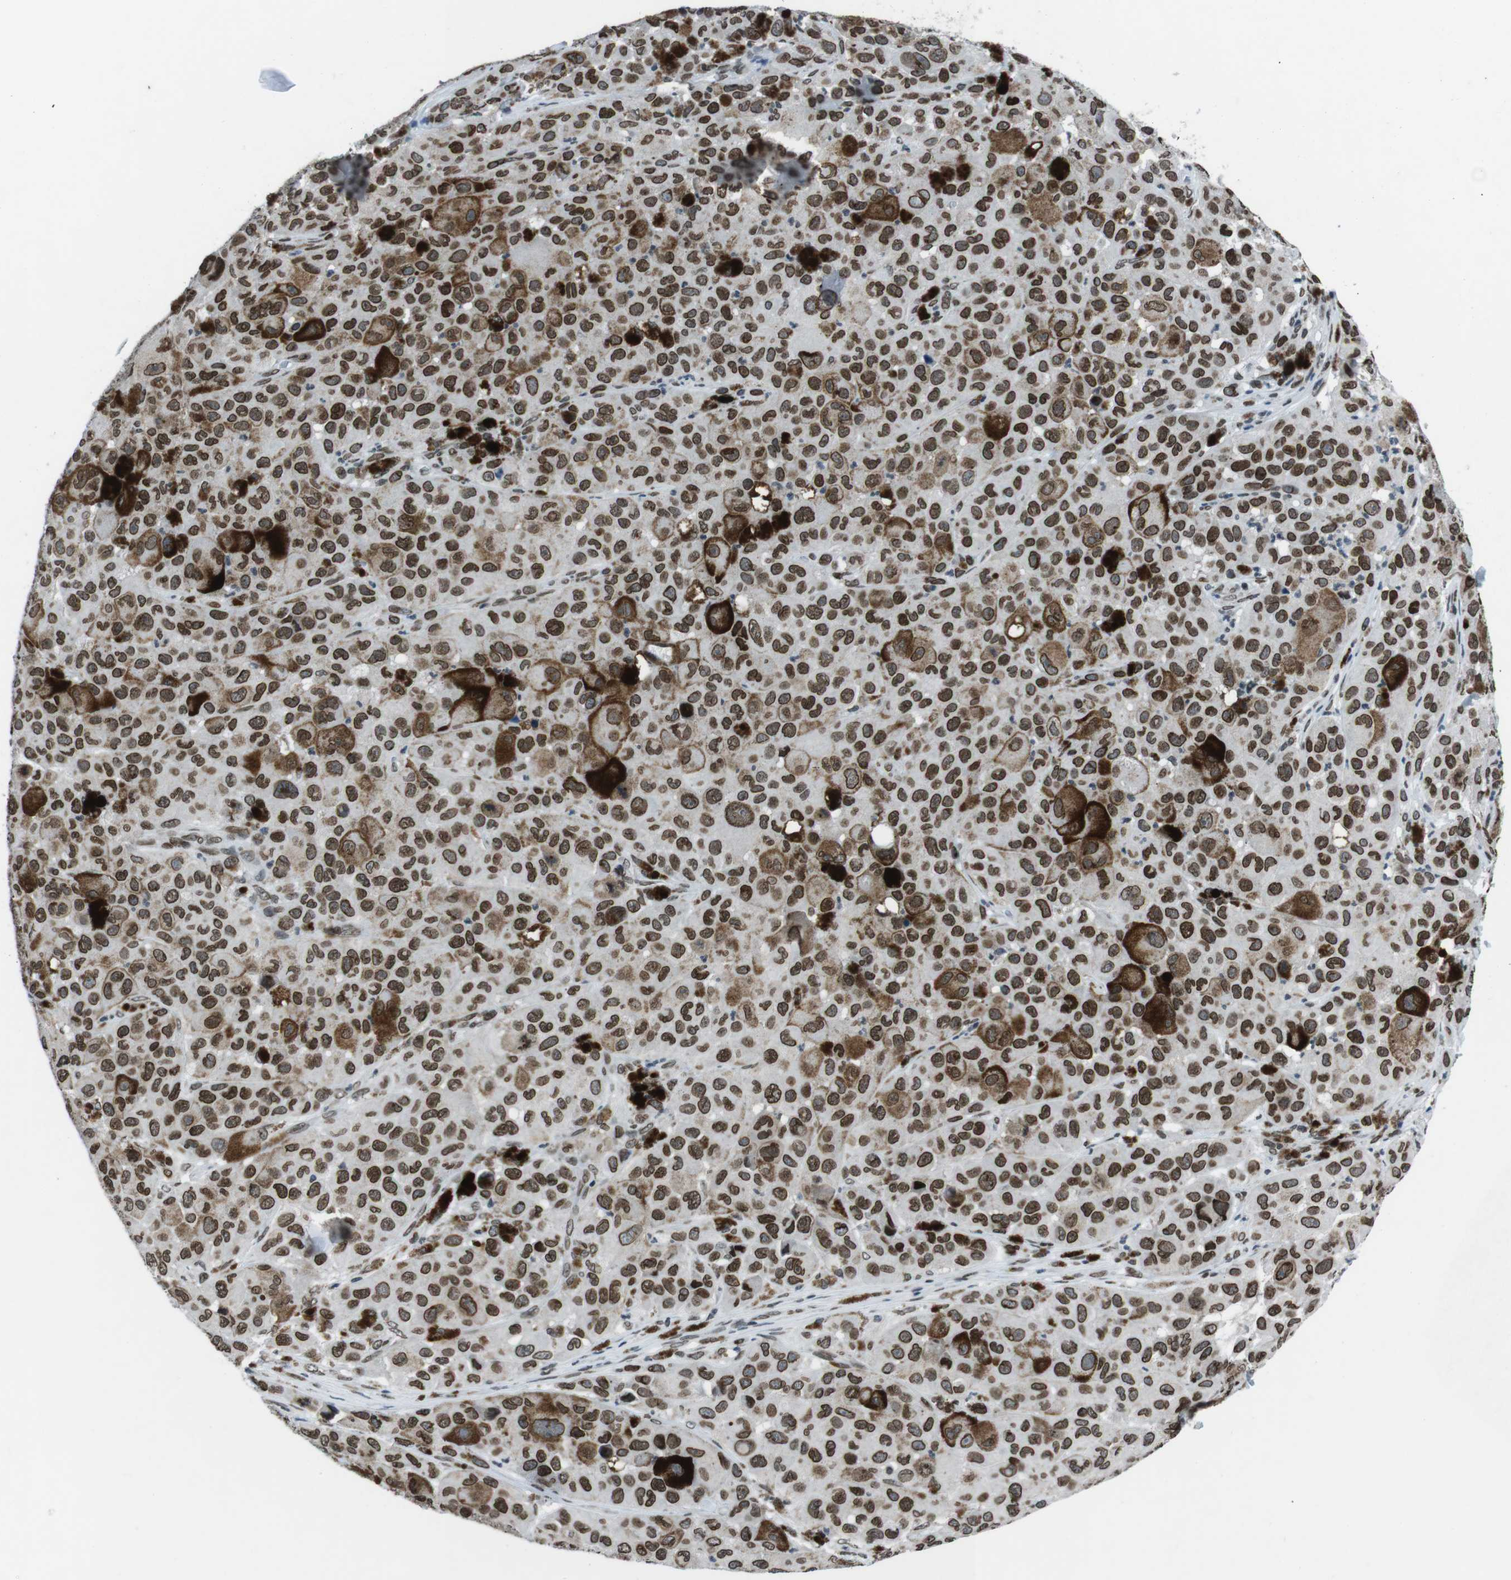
{"staining": {"intensity": "strong", "quantity": ">75%", "location": "cytoplasmic/membranous,nuclear"}, "tissue": "melanoma", "cell_type": "Tumor cells", "image_type": "cancer", "snomed": [{"axis": "morphology", "description": "Malignant melanoma, NOS"}, {"axis": "topography", "description": "Skin"}], "caption": "Strong cytoplasmic/membranous and nuclear staining is identified in about >75% of tumor cells in malignant melanoma.", "gene": "MAD1L1", "patient": {"sex": "male", "age": 96}}